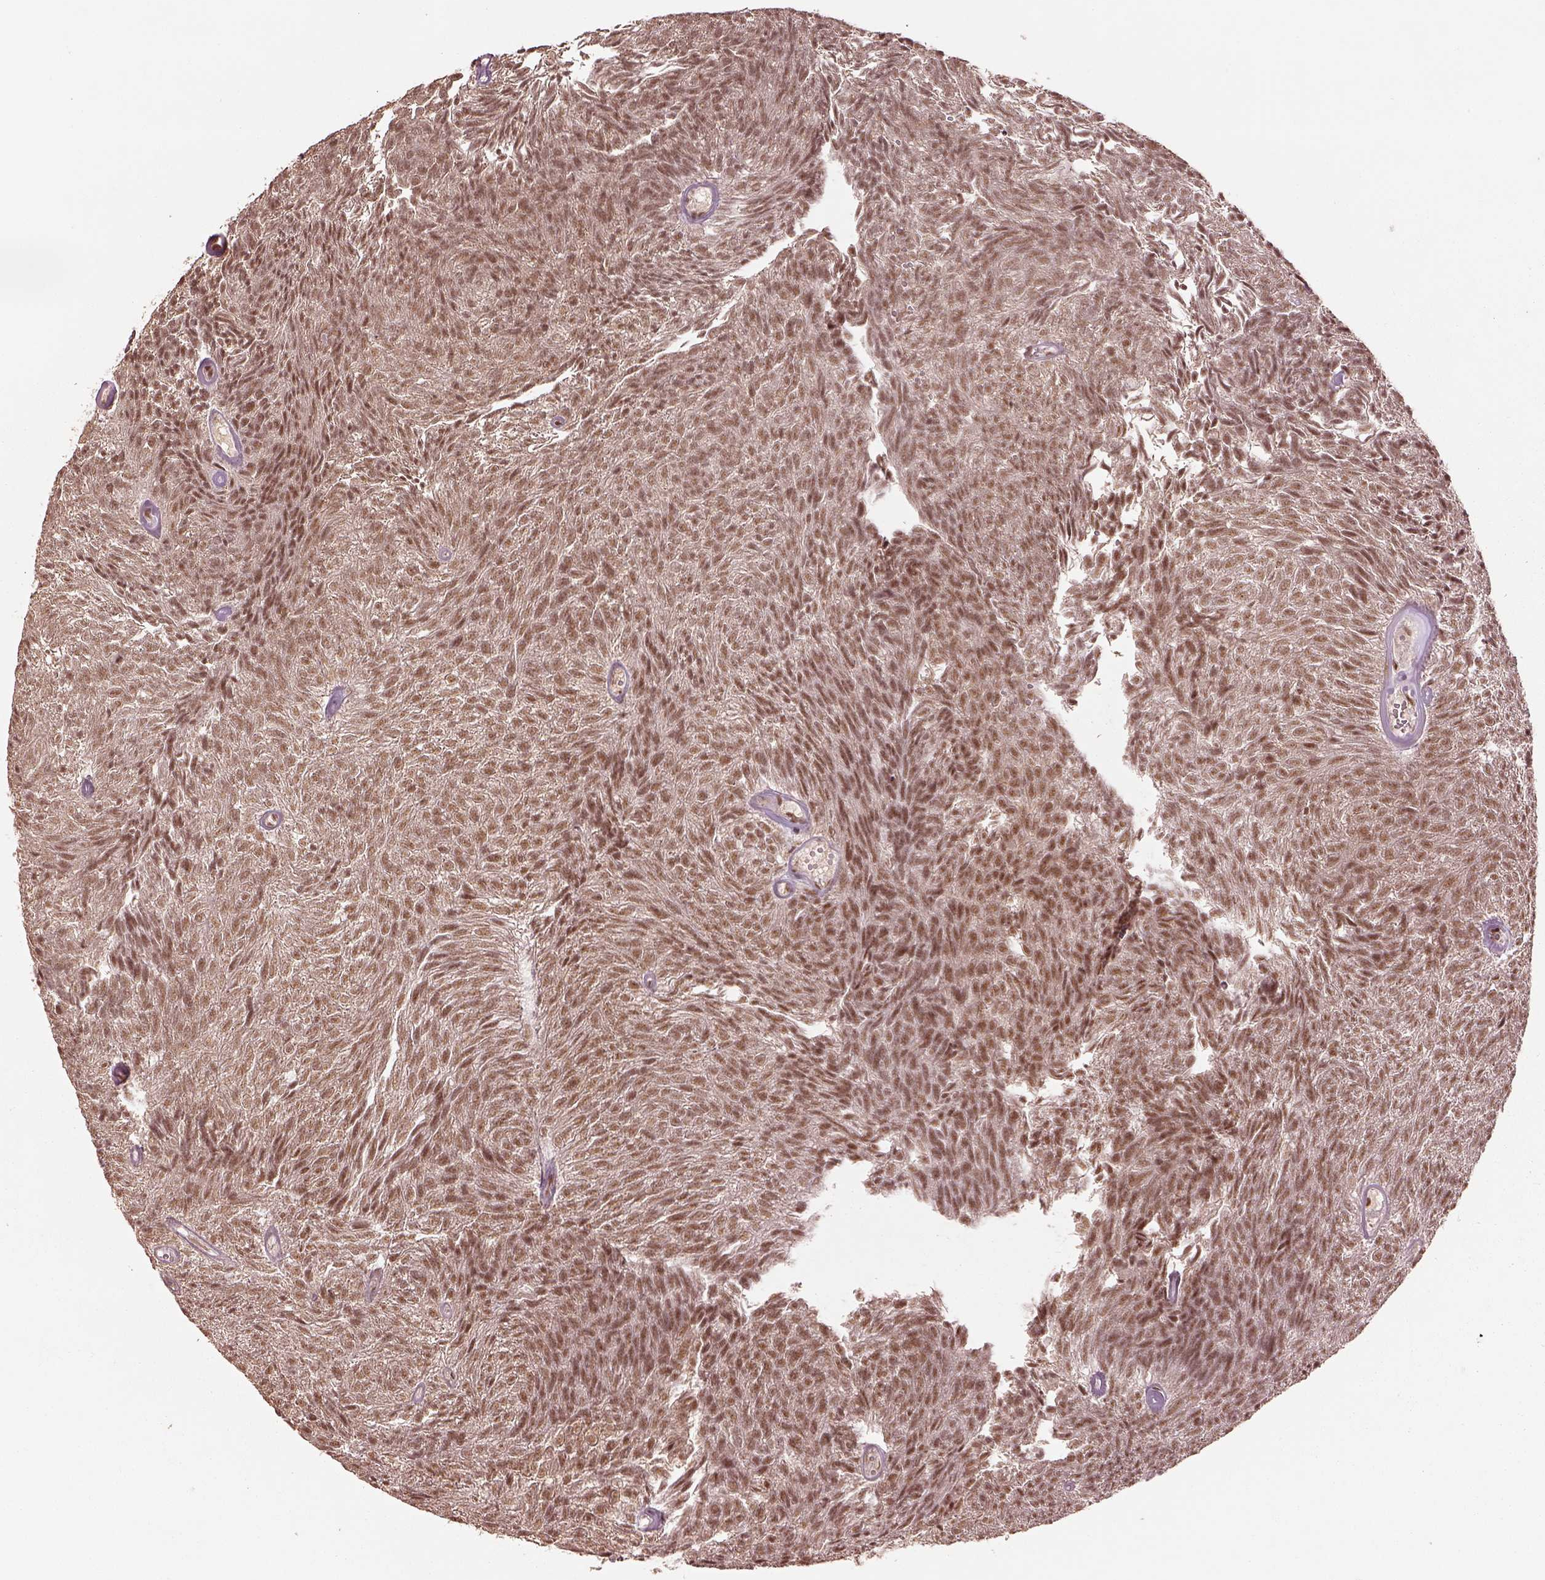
{"staining": {"intensity": "moderate", "quantity": ">75%", "location": "nuclear"}, "tissue": "urothelial cancer", "cell_type": "Tumor cells", "image_type": "cancer", "snomed": [{"axis": "morphology", "description": "Urothelial carcinoma, Low grade"}, {"axis": "topography", "description": "Urinary bladder"}], "caption": "Immunohistochemical staining of human urothelial carcinoma (low-grade) reveals moderate nuclear protein staining in approximately >75% of tumor cells.", "gene": "BRD9", "patient": {"sex": "male", "age": 77}}